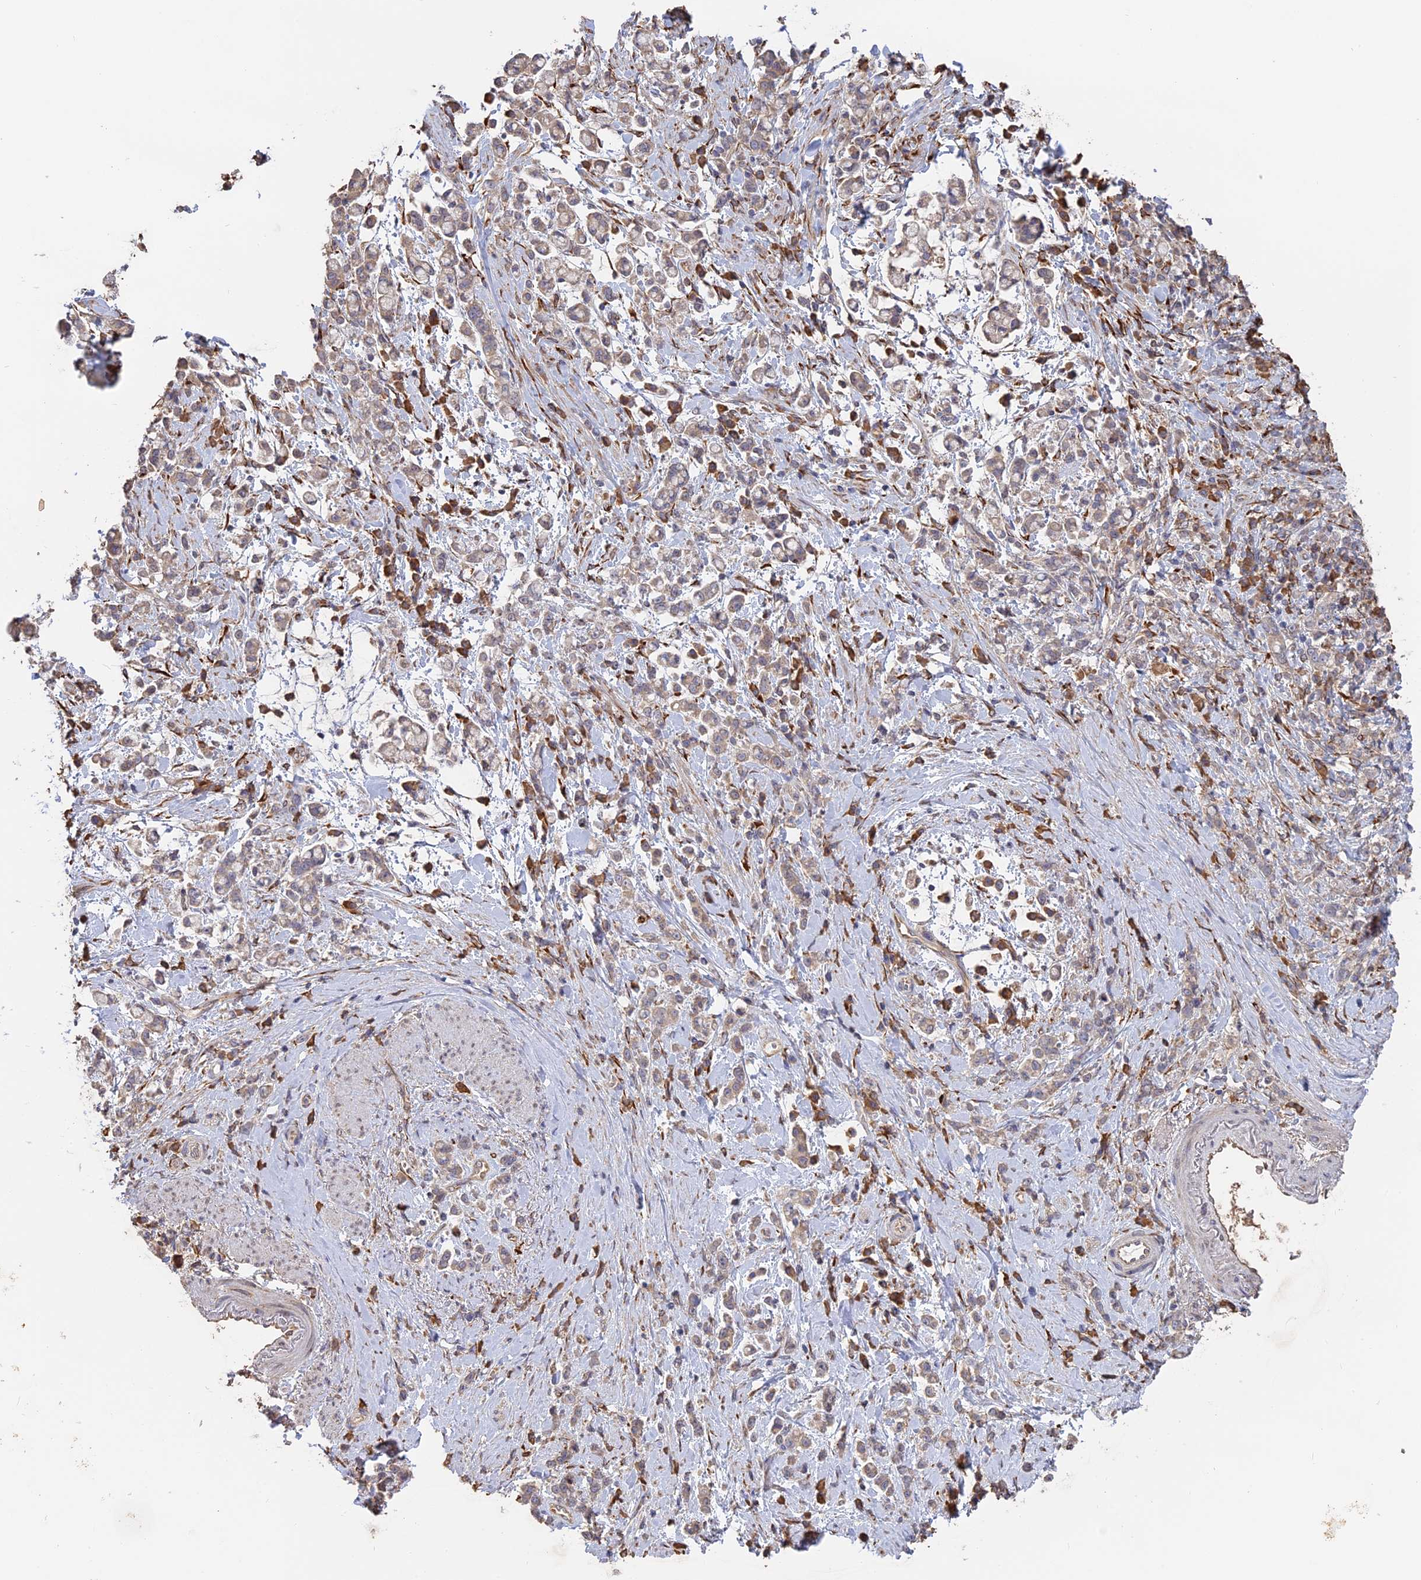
{"staining": {"intensity": "weak", "quantity": "<25%", "location": "cytoplasmic/membranous"}, "tissue": "stomach cancer", "cell_type": "Tumor cells", "image_type": "cancer", "snomed": [{"axis": "morphology", "description": "Adenocarcinoma, NOS"}, {"axis": "topography", "description": "Stomach"}], "caption": "A photomicrograph of human stomach adenocarcinoma is negative for staining in tumor cells.", "gene": "PPIC", "patient": {"sex": "female", "age": 60}}